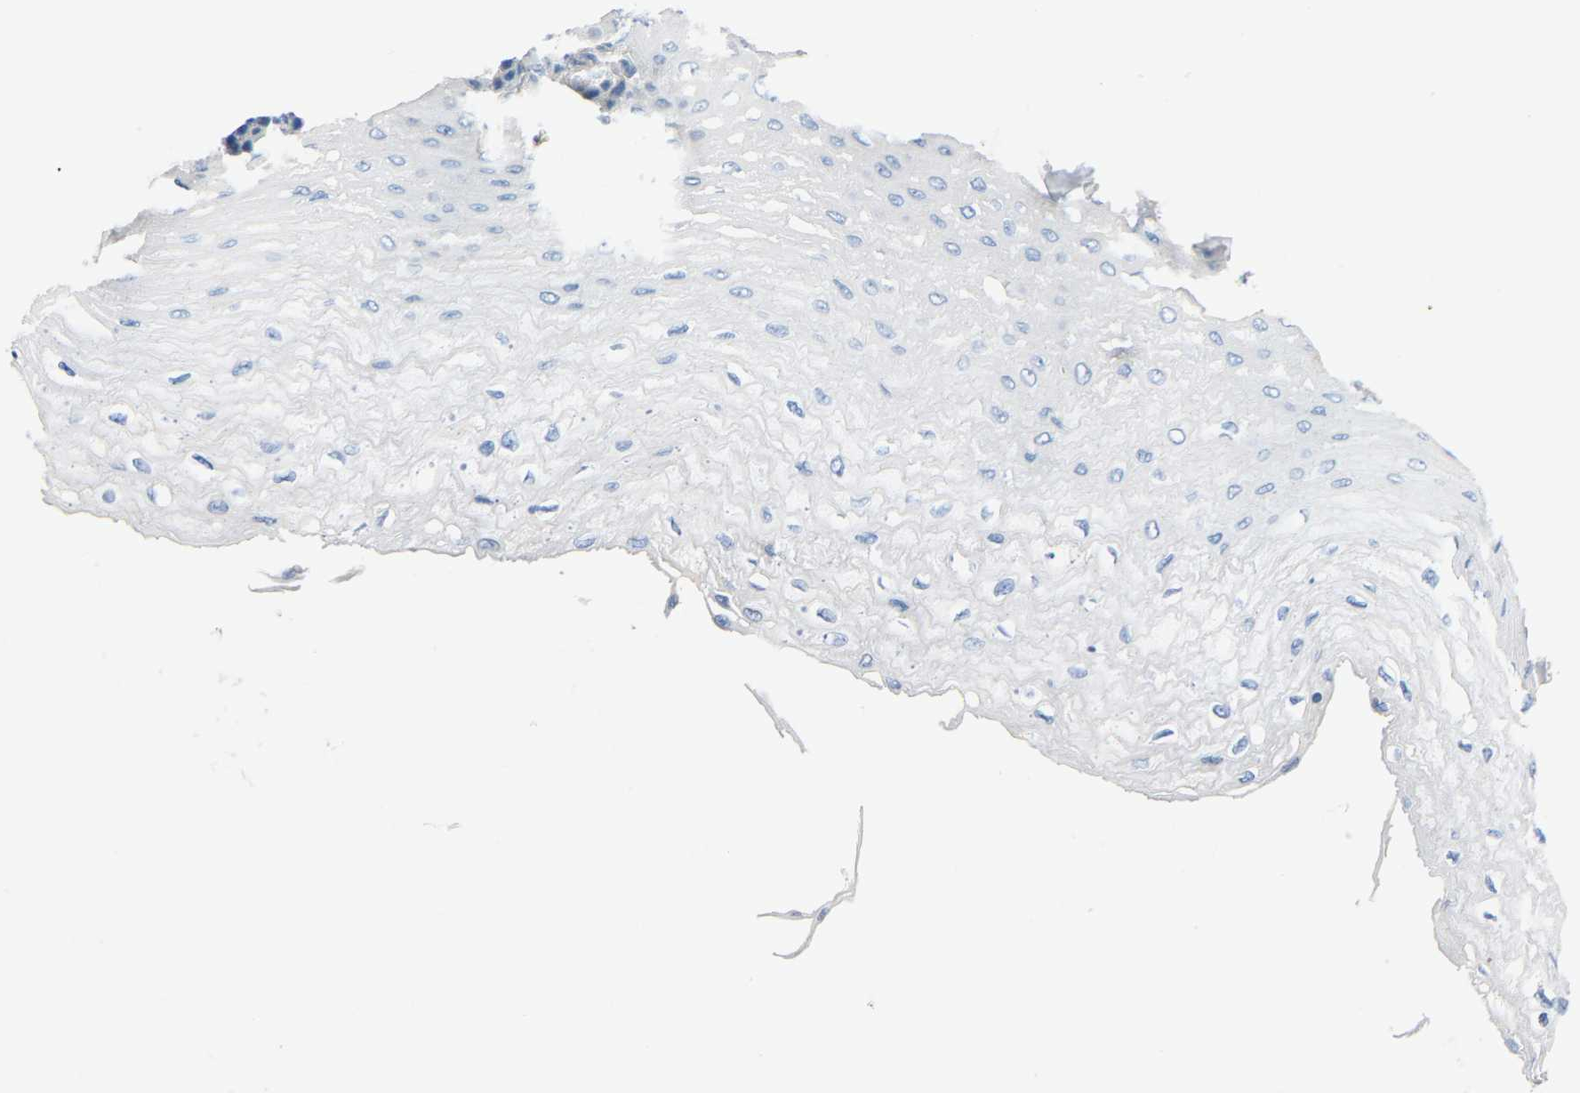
{"staining": {"intensity": "negative", "quantity": "none", "location": "none"}, "tissue": "esophagus", "cell_type": "Squamous epithelial cells", "image_type": "normal", "snomed": [{"axis": "morphology", "description": "Normal tissue, NOS"}, {"axis": "topography", "description": "Esophagus"}], "caption": "Protein analysis of benign esophagus shows no significant expression in squamous epithelial cells. (Stains: DAB immunohistochemistry with hematoxylin counter stain, Microscopy: brightfield microscopy at high magnification).", "gene": "DNAAF5", "patient": {"sex": "female", "age": 72}}